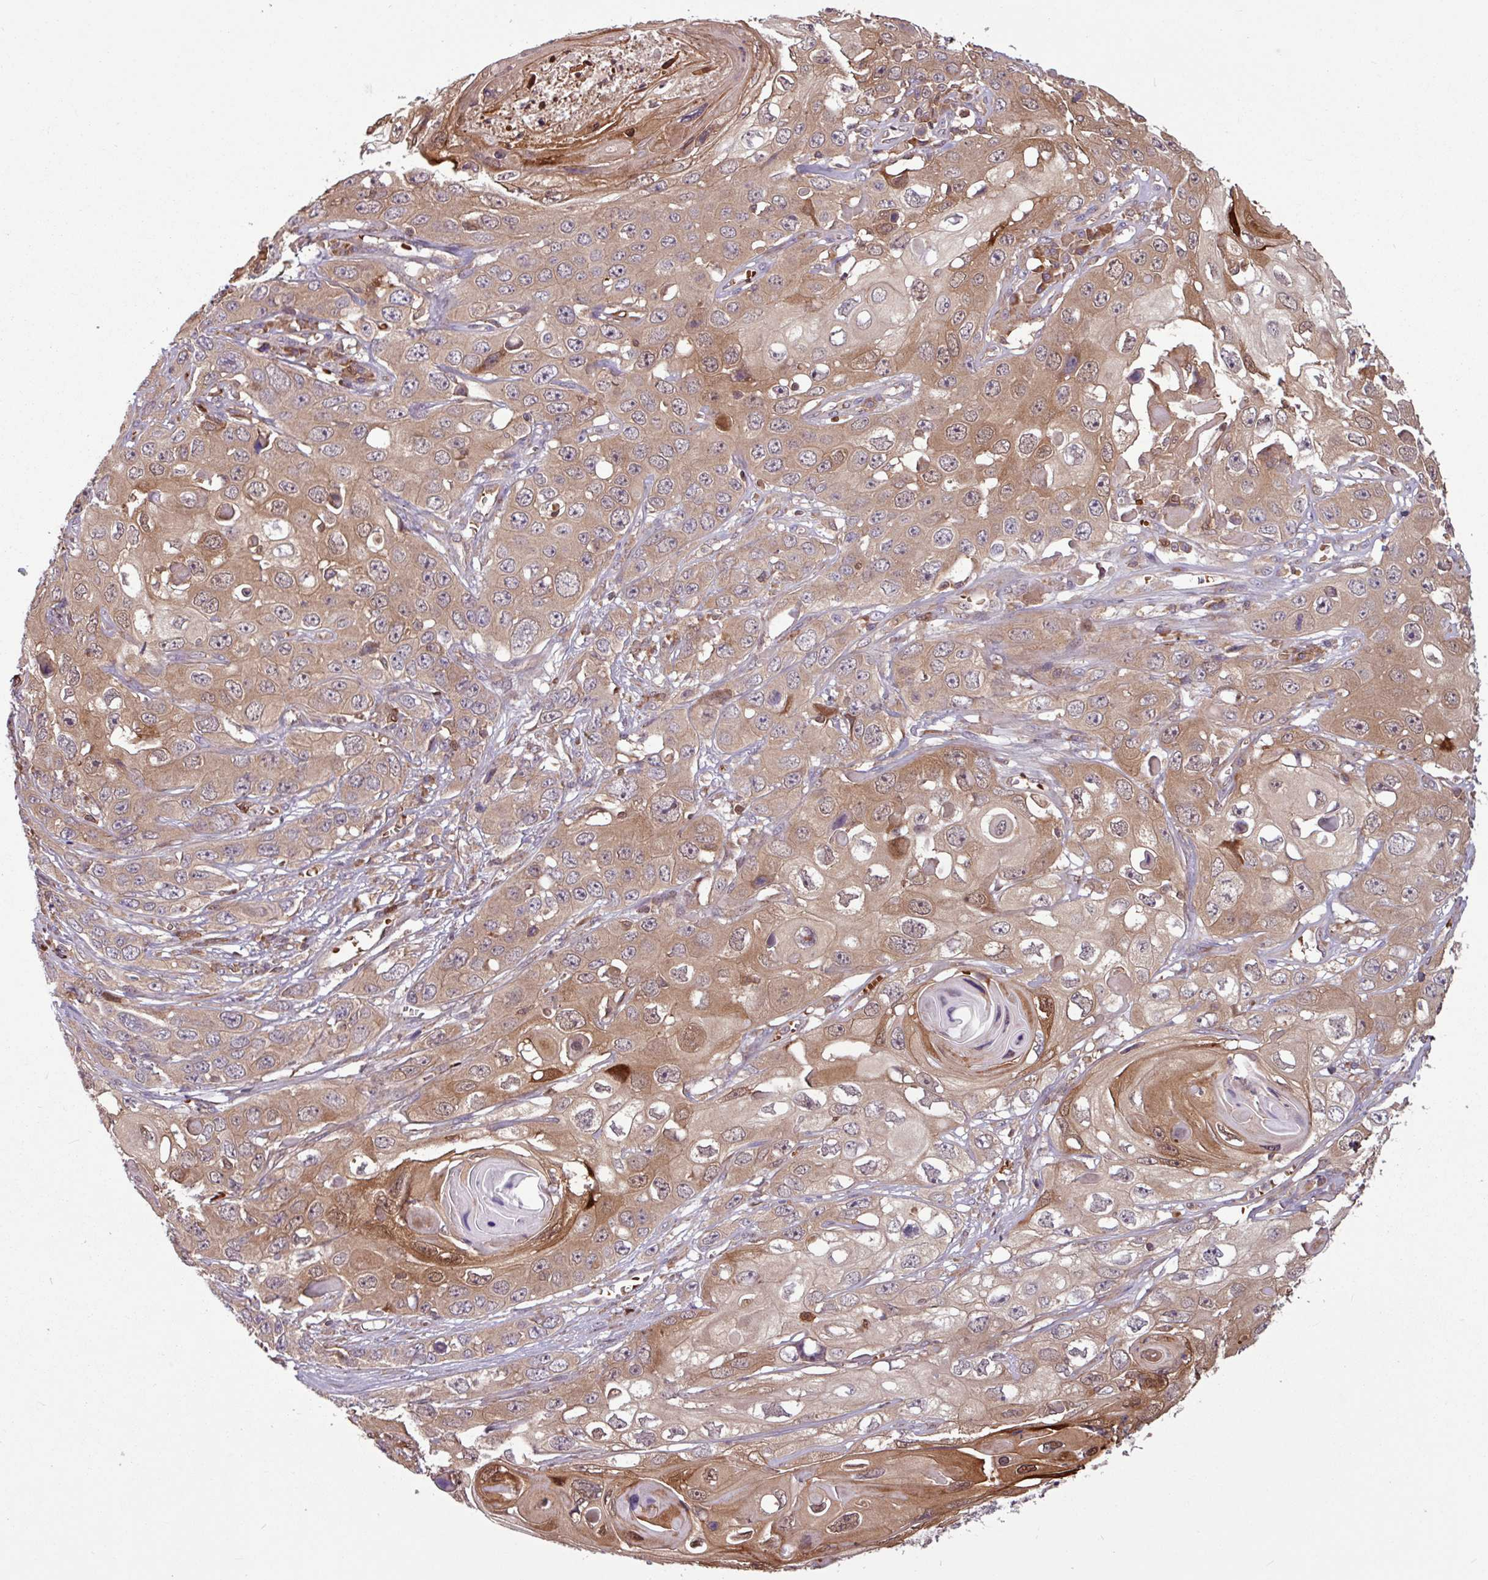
{"staining": {"intensity": "moderate", "quantity": ">75%", "location": "cytoplasmic/membranous,nuclear"}, "tissue": "skin cancer", "cell_type": "Tumor cells", "image_type": "cancer", "snomed": [{"axis": "morphology", "description": "Squamous cell carcinoma, NOS"}, {"axis": "topography", "description": "Skin"}], "caption": "Skin squamous cell carcinoma stained with a brown dye shows moderate cytoplasmic/membranous and nuclear positive expression in approximately >75% of tumor cells.", "gene": "SEC61G", "patient": {"sex": "male", "age": 55}}